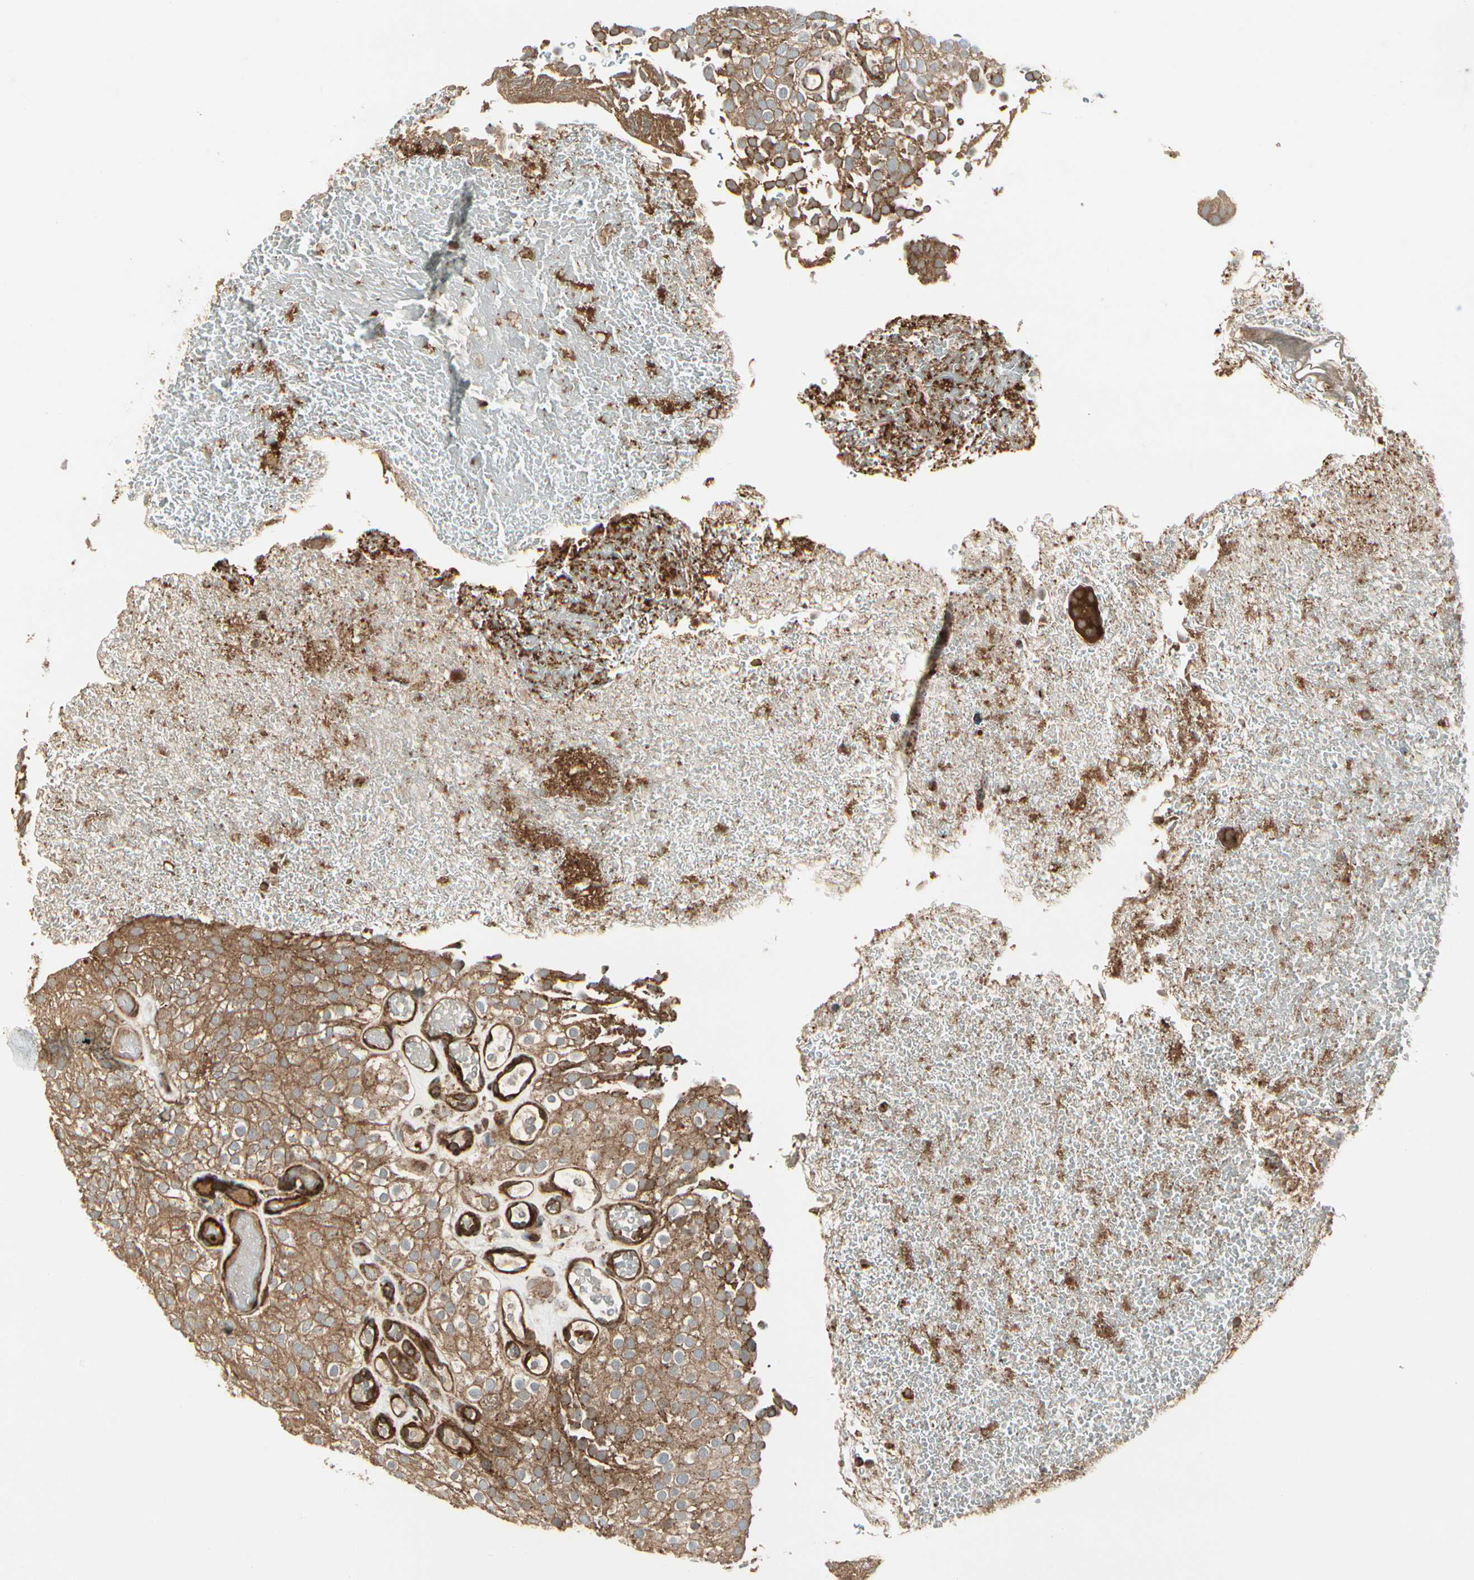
{"staining": {"intensity": "moderate", "quantity": ">75%", "location": "cytoplasmic/membranous"}, "tissue": "urothelial cancer", "cell_type": "Tumor cells", "image_type": "cancer", "snomed": [{"axis": "morphology", "description": "Urothelial carcinoma, Low grade"}, {"axis": "topography", "description": "Urinary bladder"}], "caption": "The image displays immunohistochemical staining of urothelial cancer. There is moderate cytoplasmic/membranous positivity is seen in approximately >75% of tumor cells. Ihc stains the protein of interest in brown and the nuclei are stained blue.", "gene": "FKBP15", "patient": {"sex": "male", "age": 78}}